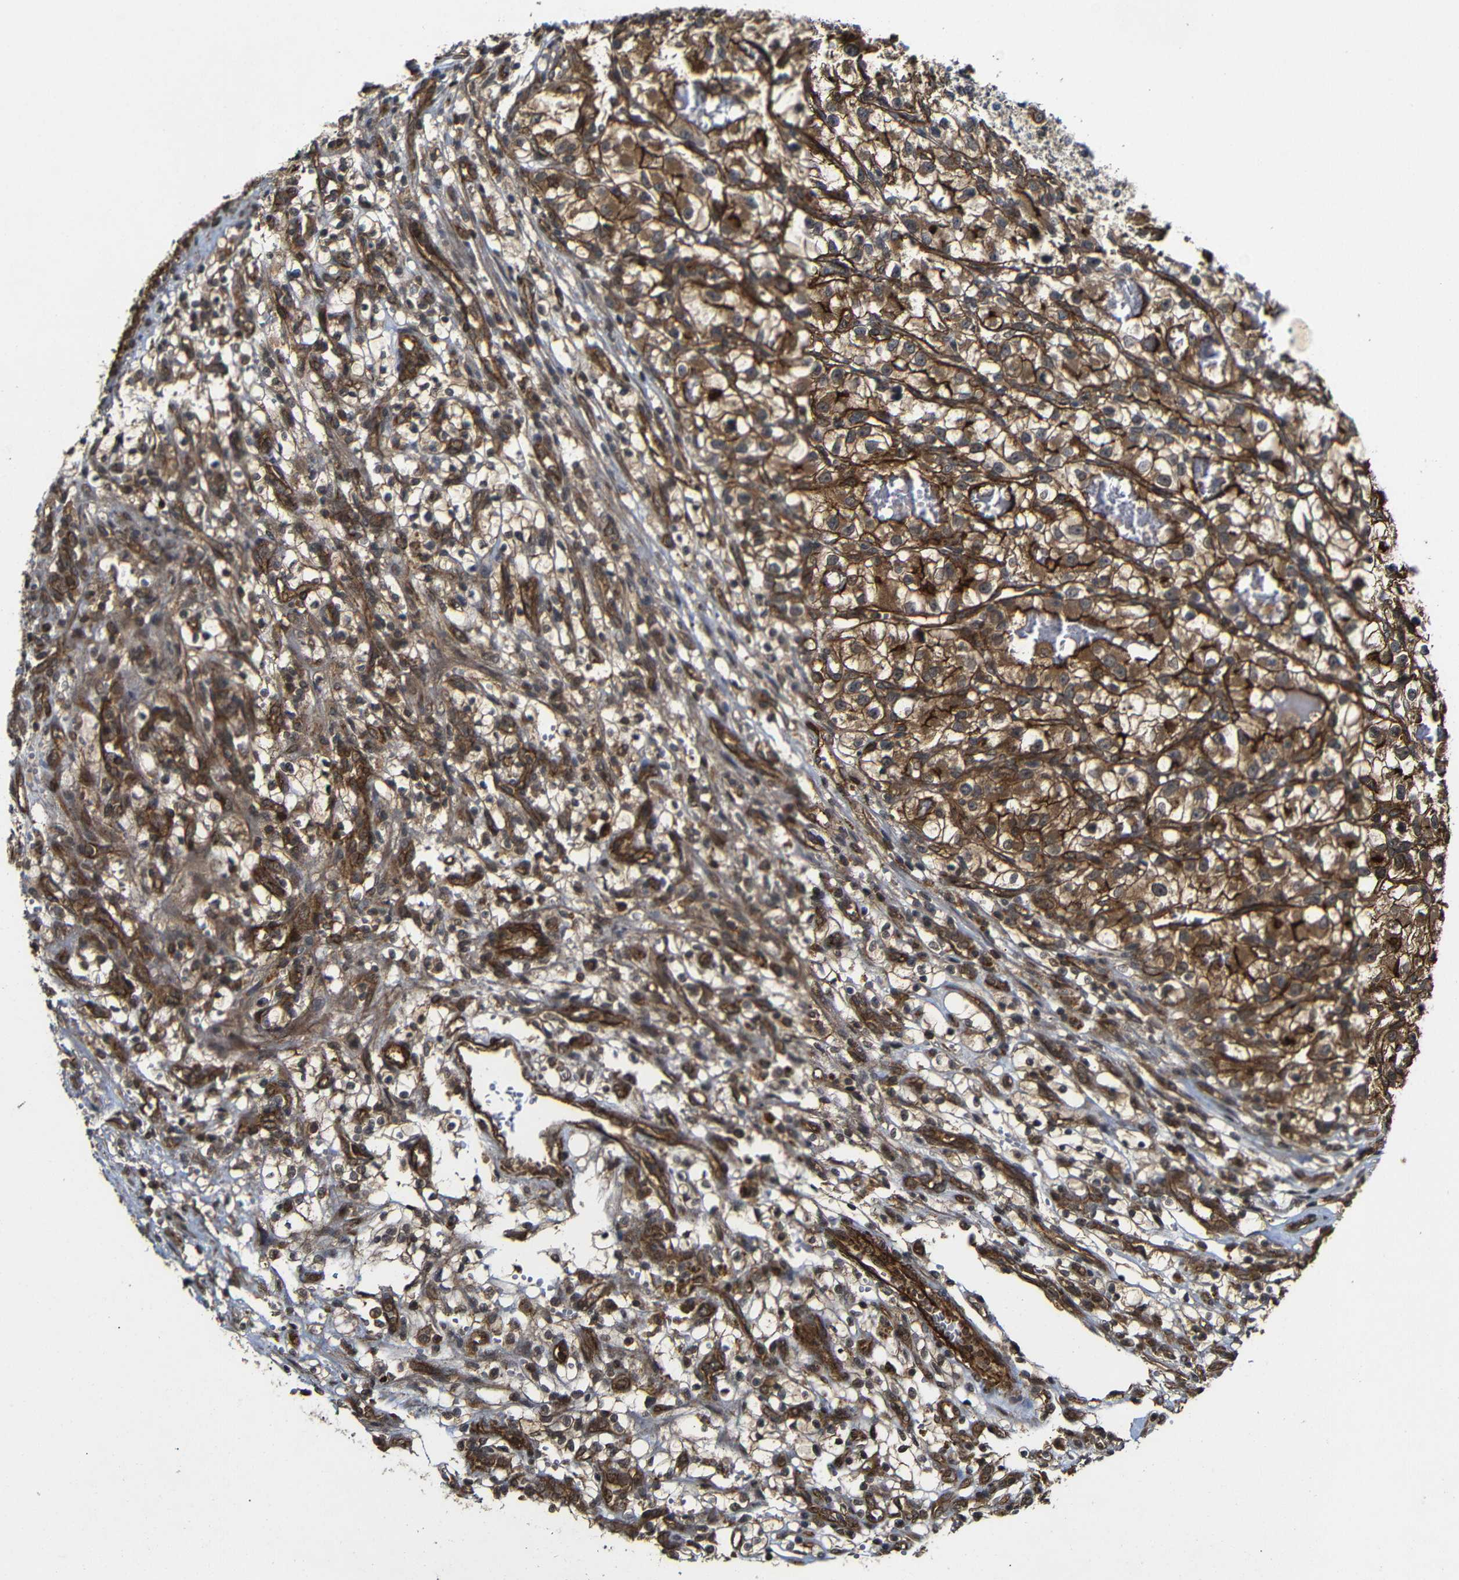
{"staining": {"intensity": "moderate", "quantity": ">75%", "location": "cytoplasmic/membranous"}, "tissue": "renal cancer", "cell_type": "Tumor cells", "image_type": "cancer", "snomed": [{"axis": "morphology", "description": "Adenocarcinoma, NOS"}, {"axis": "topography", "description": "Kidney"}], "caption": "About >75% of tumor cells in renal cancer (adenocarcinoma) exhibit moderate cytoplasmic/membranous protein expression as visualized by brown immunohistochemical staining.", "gene": "NANOS1", "patient": {"sex": "female", "age": 57}}